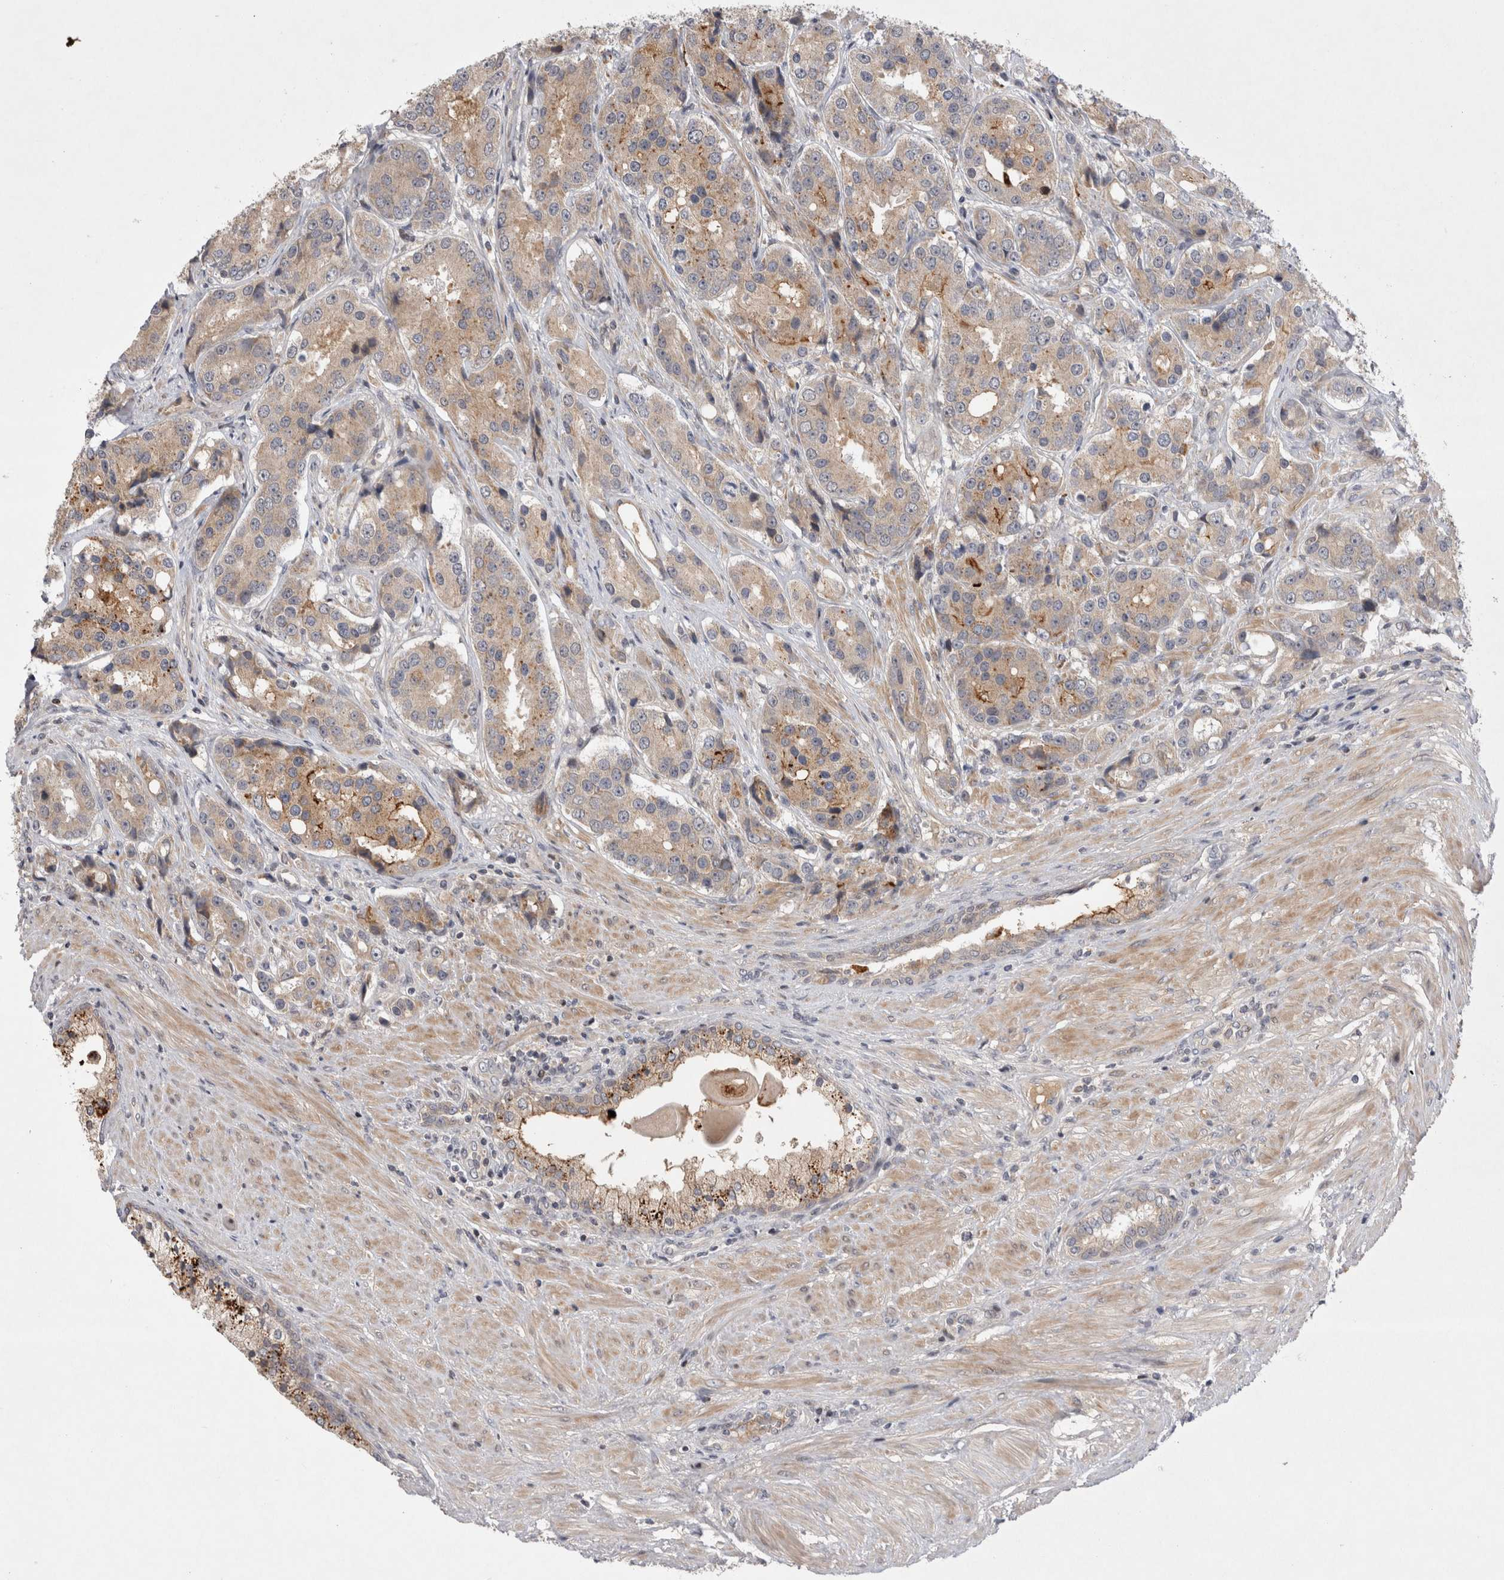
{"staining": {"intensity": "weak", "quantity": ">75%", "location": "cytoplasmic/membranous"}, "tissue": "prostate cancer", "cell_type": "Tumor cells", "image_type": "cancer", "snomed": [{"axis": "morphology", "description": "Adenocarcinoma, High grade"}, {"axis": "topography", "description": "Prostate"}], "caption": "This is an image of immunohistochemistry (IHC) staining of prostate cancer, which shows weak expression in the cytoplasmic/membranous of tumor cells.", "gene": "PLEKHM1", "patient": {"sex": "male", "age": 60}}